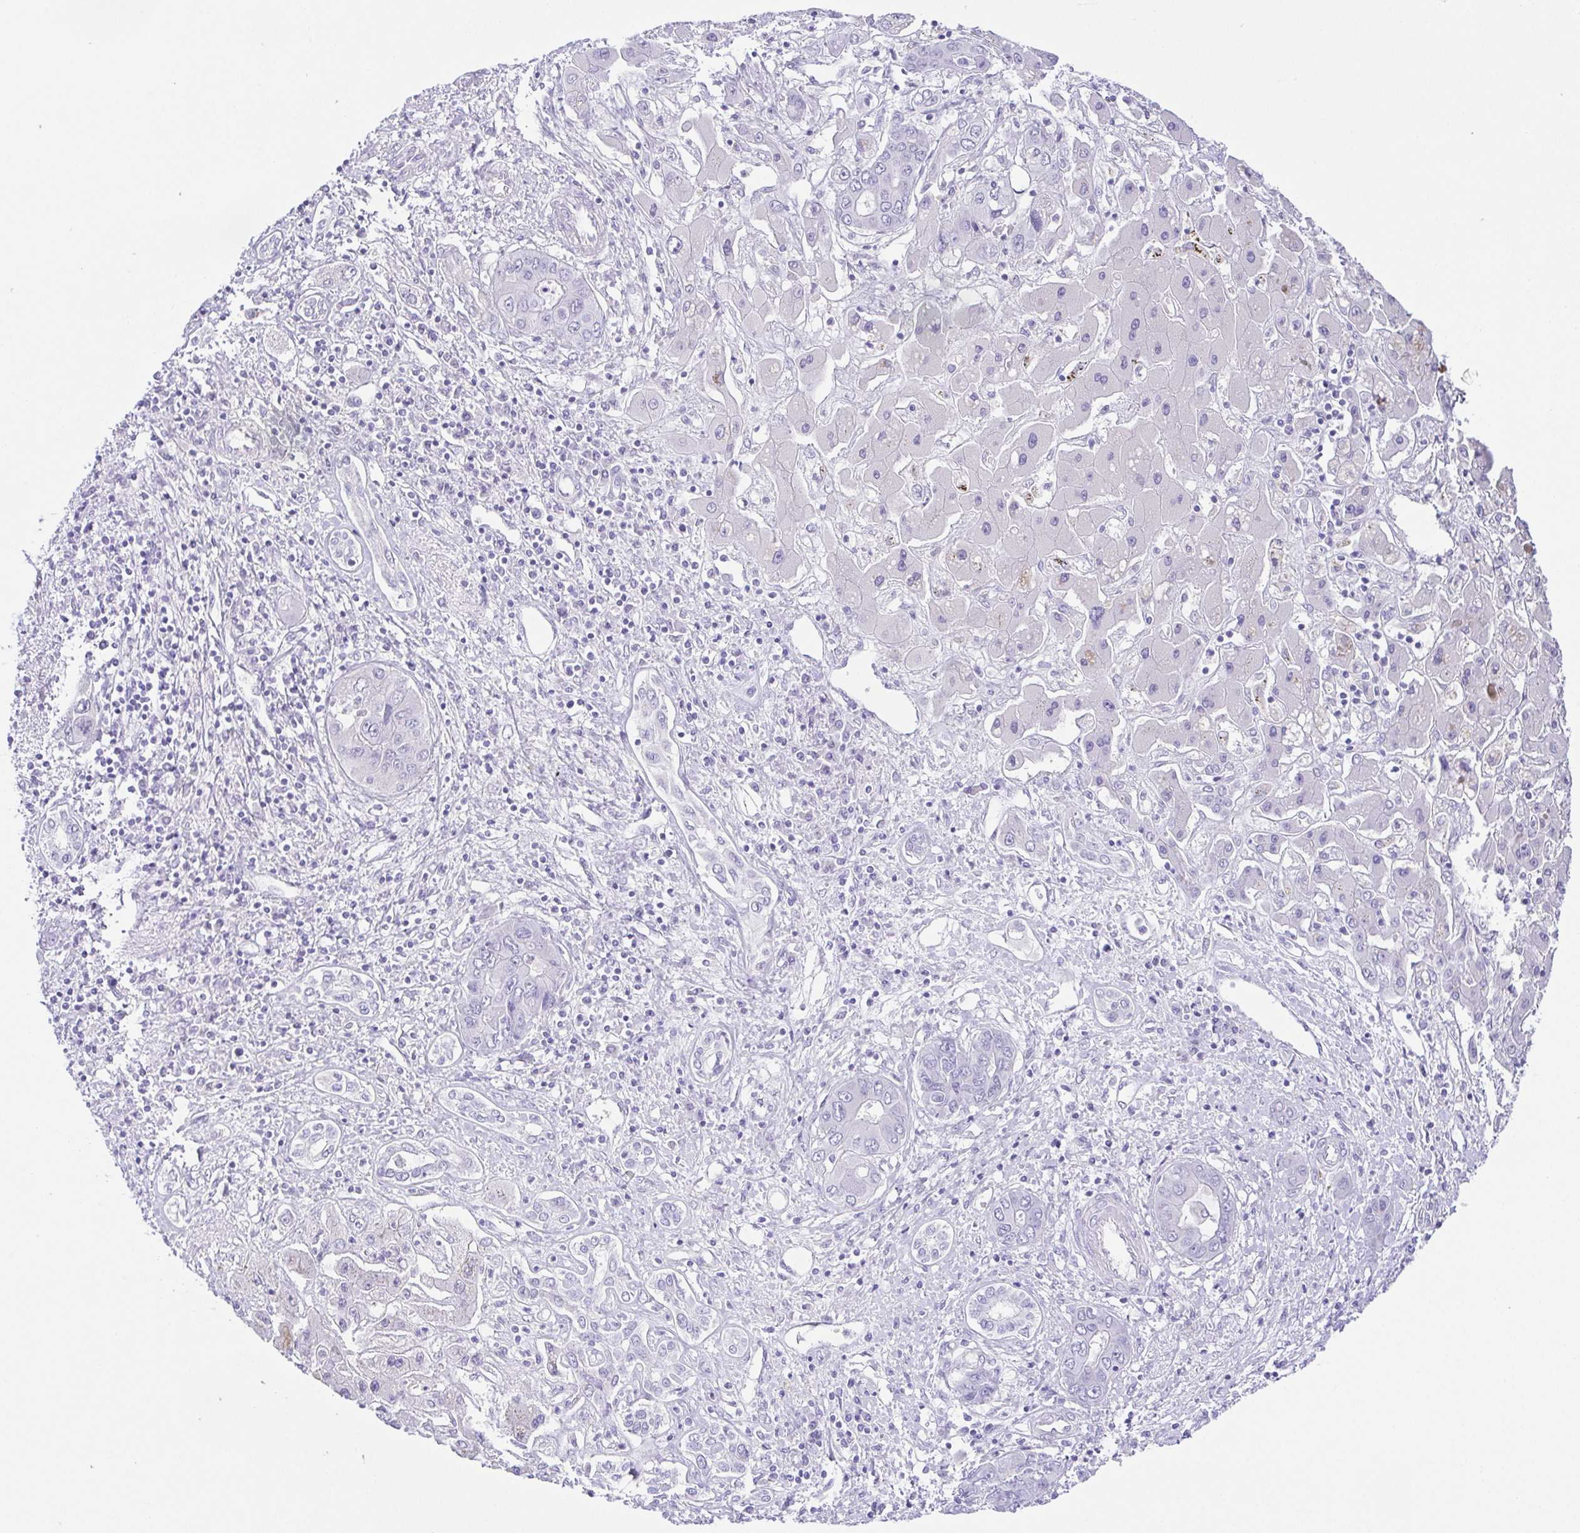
{"staining": {"intensity": "negative", "quantity": "none", "location": "none"}, "tissue": "liver cancer", "cell_type": "Tumor cells", "image_type": "cancer", "snomed": [{"axis": "morphology", "description": "Cholangiocarcinoma"}, {"axis": "topography", "description": "Liver"}], "caption": "High power microscopy photomicrograph of an IHC image of liver cancer, revealing no significant positivity in tumor cells.", "gene": "KRTDAP", "patient": {"sex": "male", "age": 67}}